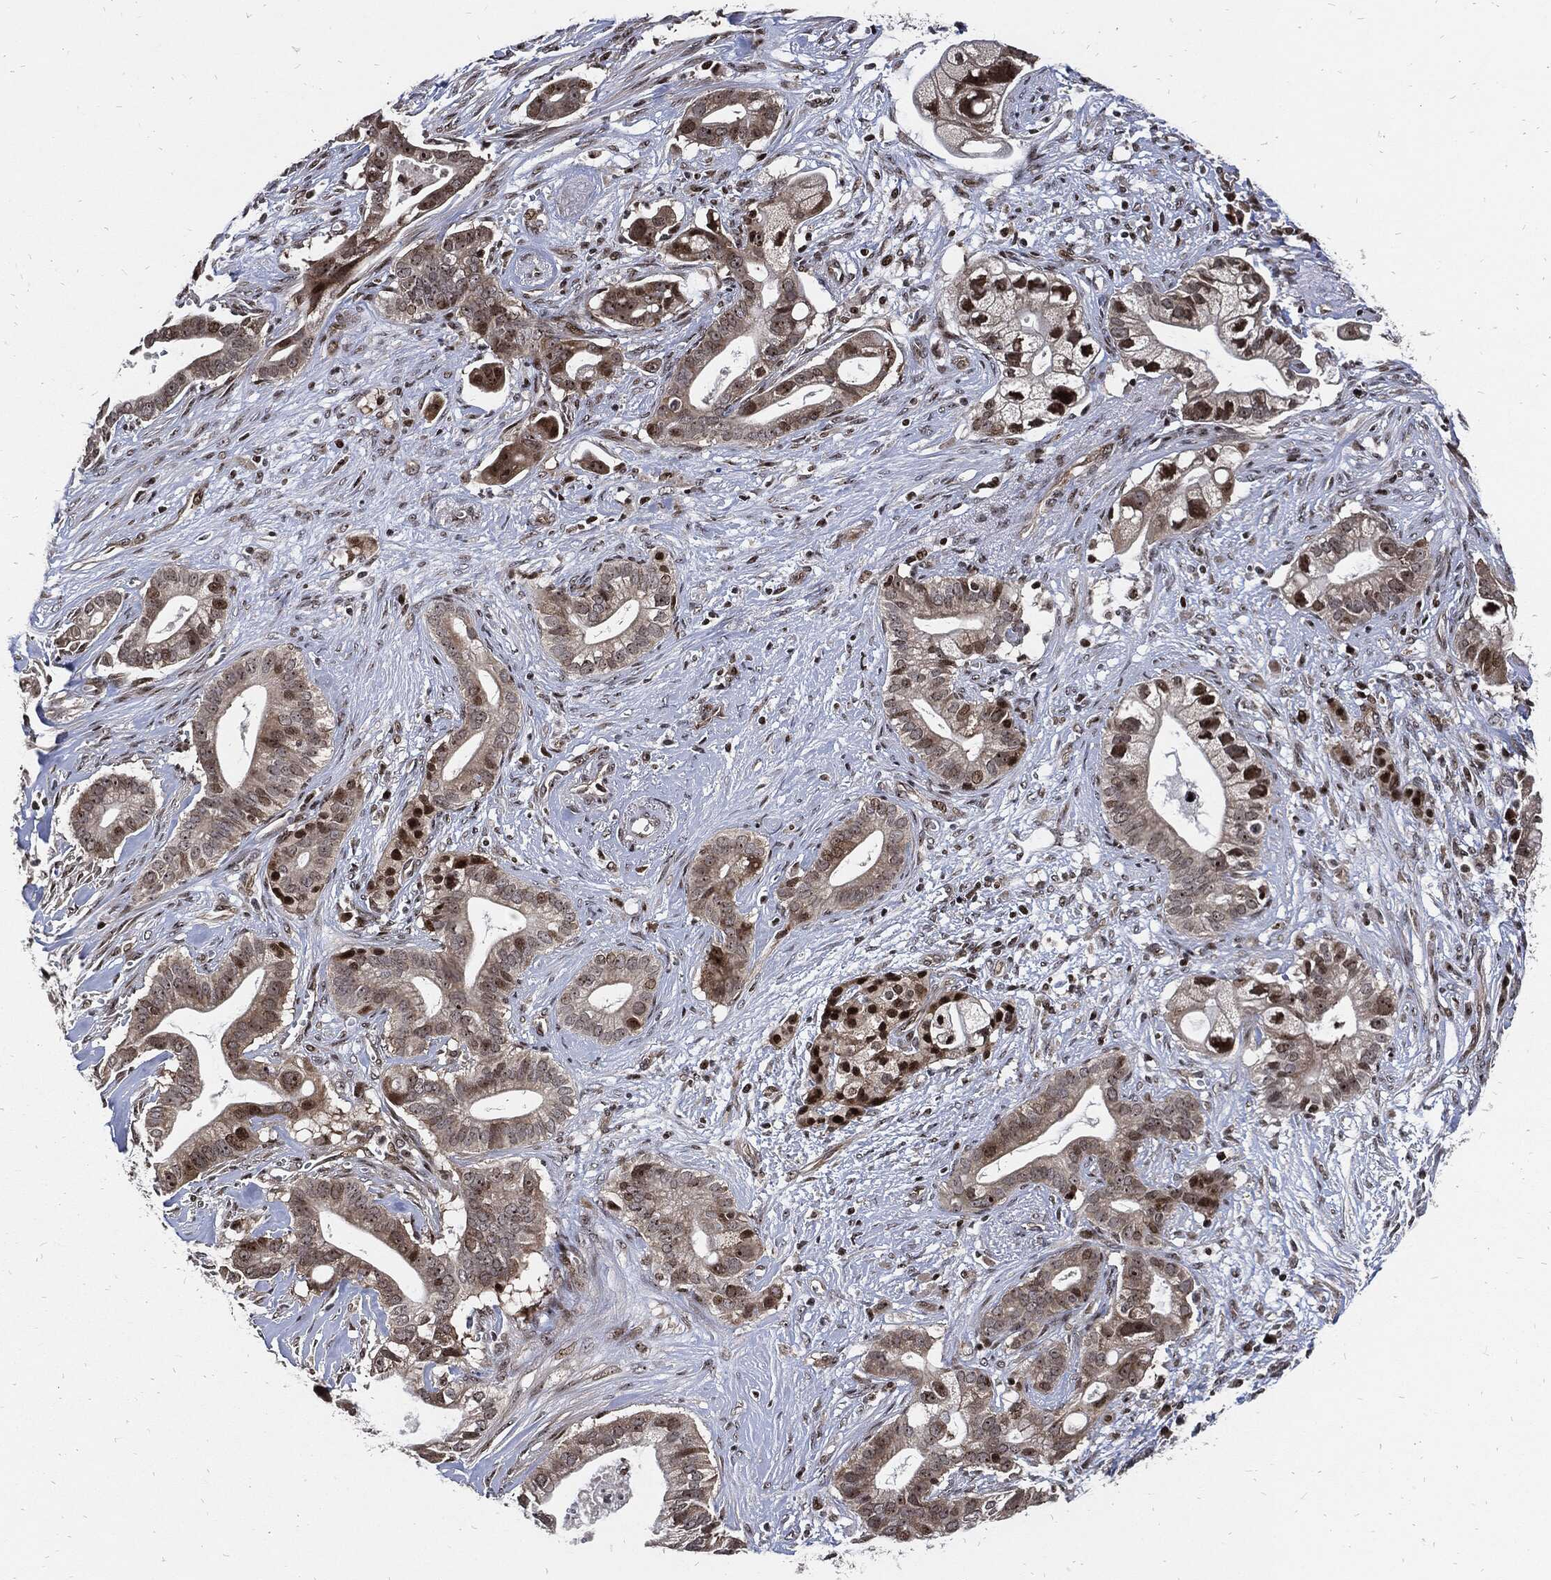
{"staining": {"intensity": "strong", "quantity": "<25%", "location": "cytoplasmic/membranous"}, "tissue": "pancreatic cancer", "cell_type": "Tumor cells", "image_type": "cancer", "snomed": [{"axis": "morphology", "description": "Adenocarcinoma, NOS"}, {"axis": "topography", "description": "Pancreas"}], "caption": "High-magnification brightfield microscopy of adenocarcinoma (pancreatic) stained with DAB (3,3'-diaminobenzidine) (brown) and counterstained with hematoxylin (blue). tumor cells exhibit strong cytoplasmic/membranous positivity is appreciated in about<25% of cells.", "gene": "ZNF775", "patient": {"sex": "male", "age": 61}}